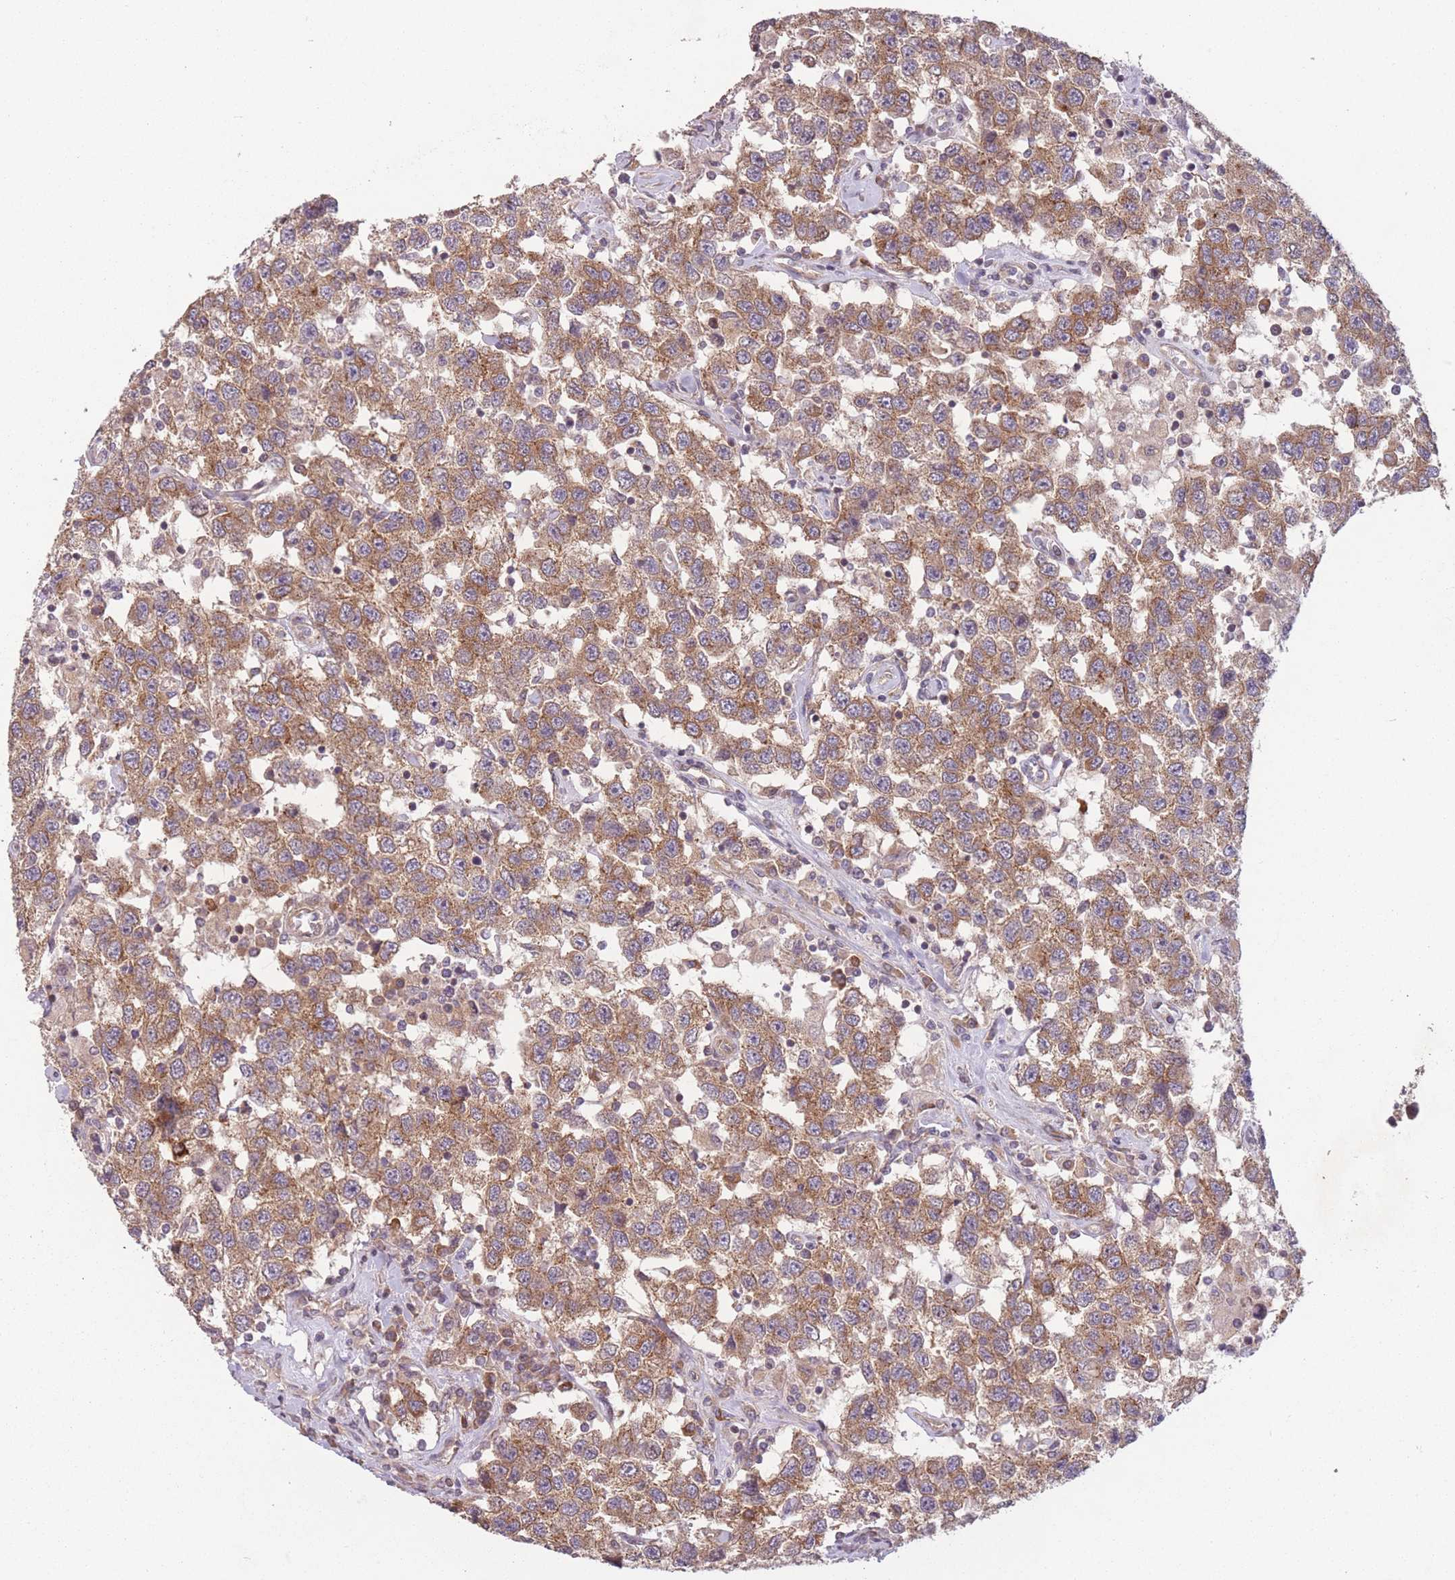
{"staining": {"intensity": "moderate", "quantity": ">75%", "location": "cytoplasmic/membranous"}, "tissue": "testis cancer", "cell_type": "Tumor cells", "image_type": "cancer", "snomed": [{"axis": "morphology", "description": "Seminoma, NOS"}, {"axis": "topography", "description": "Testis"}], "caption": "This photomicrograph exhibits testis seminoma stained with IHC to label a protein in brown. The cytoplasmic/membranous of tumor cells show moderate positivity for the protein. Nuclei are counter-stained blue.", "gene": "WASHC2A", "patient": {"sex": "male", "age": 41}}